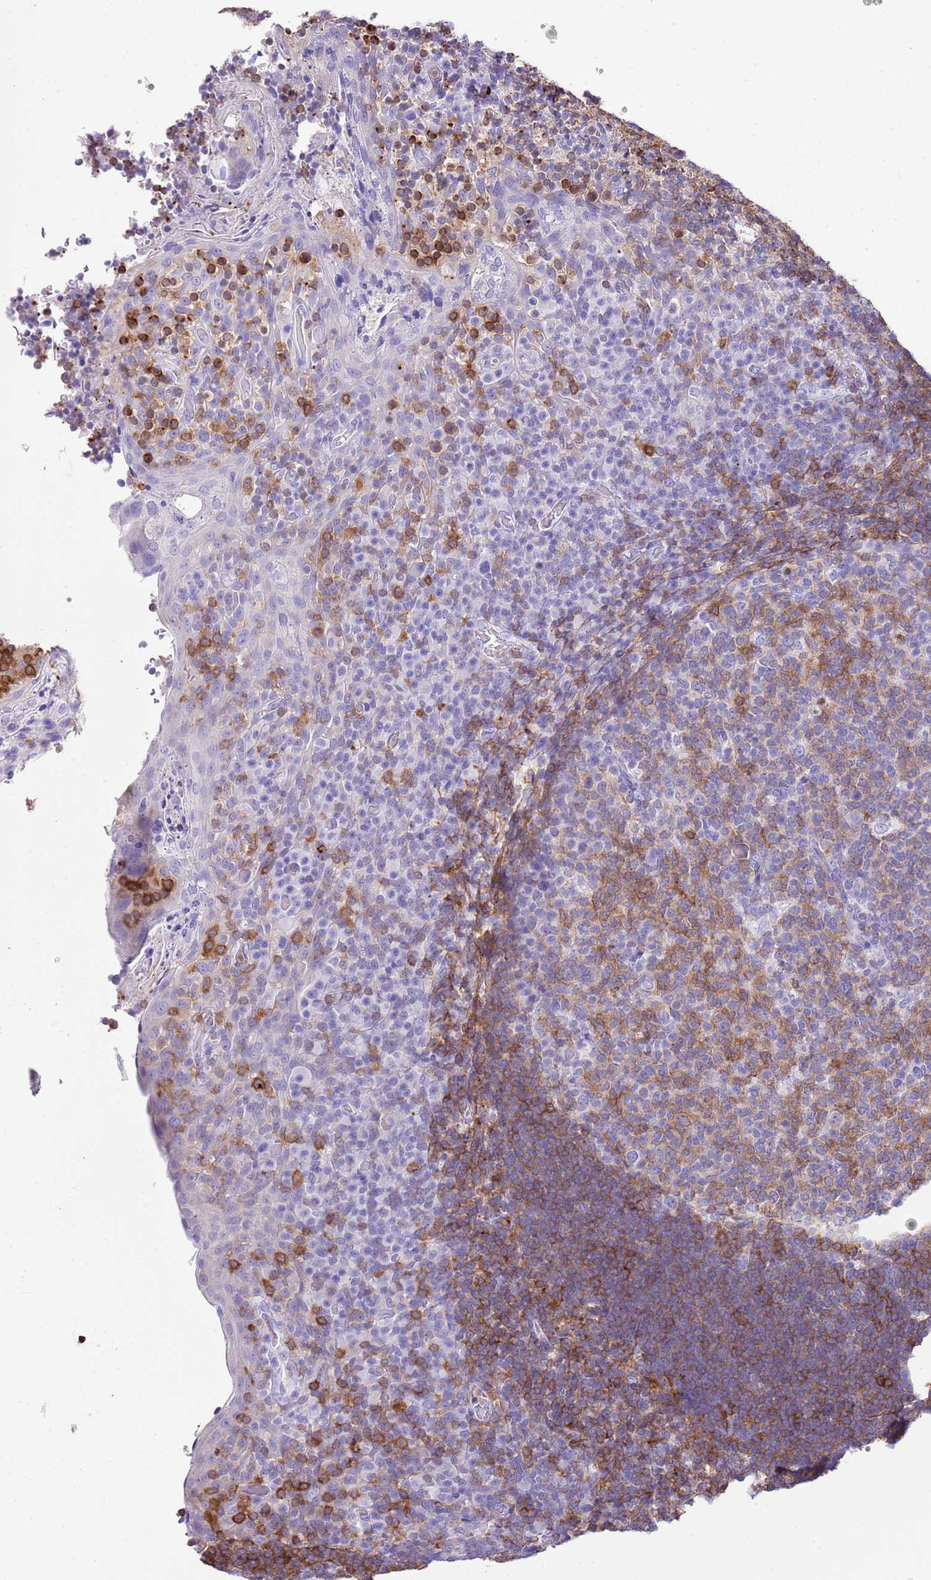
{"staining": {"intensity": "moderate", "quantity": "25%-75%", "location": "cytoplasmic/membranous"}, "tissue": "tonsil", "cell_type": "Germinal center cells", "image_type": "normal", "snomed": [{"axis": "morphology", "description": "Normal tissue, NOS"}, {"axis": "topography", "description": "Tonsil"}], "caption": "A brown stain shows moderate cytoplasmic/membranous positivity of a protein in germinal center cells of normal tonsil. The staining was performed using DAB to visualize the protein expression in brown, while the nuclei were stained in blue with hematoxylin (Magnification: 20x).", "gene": "CNN2", "patient": {"sex": "female", "age": 10}}